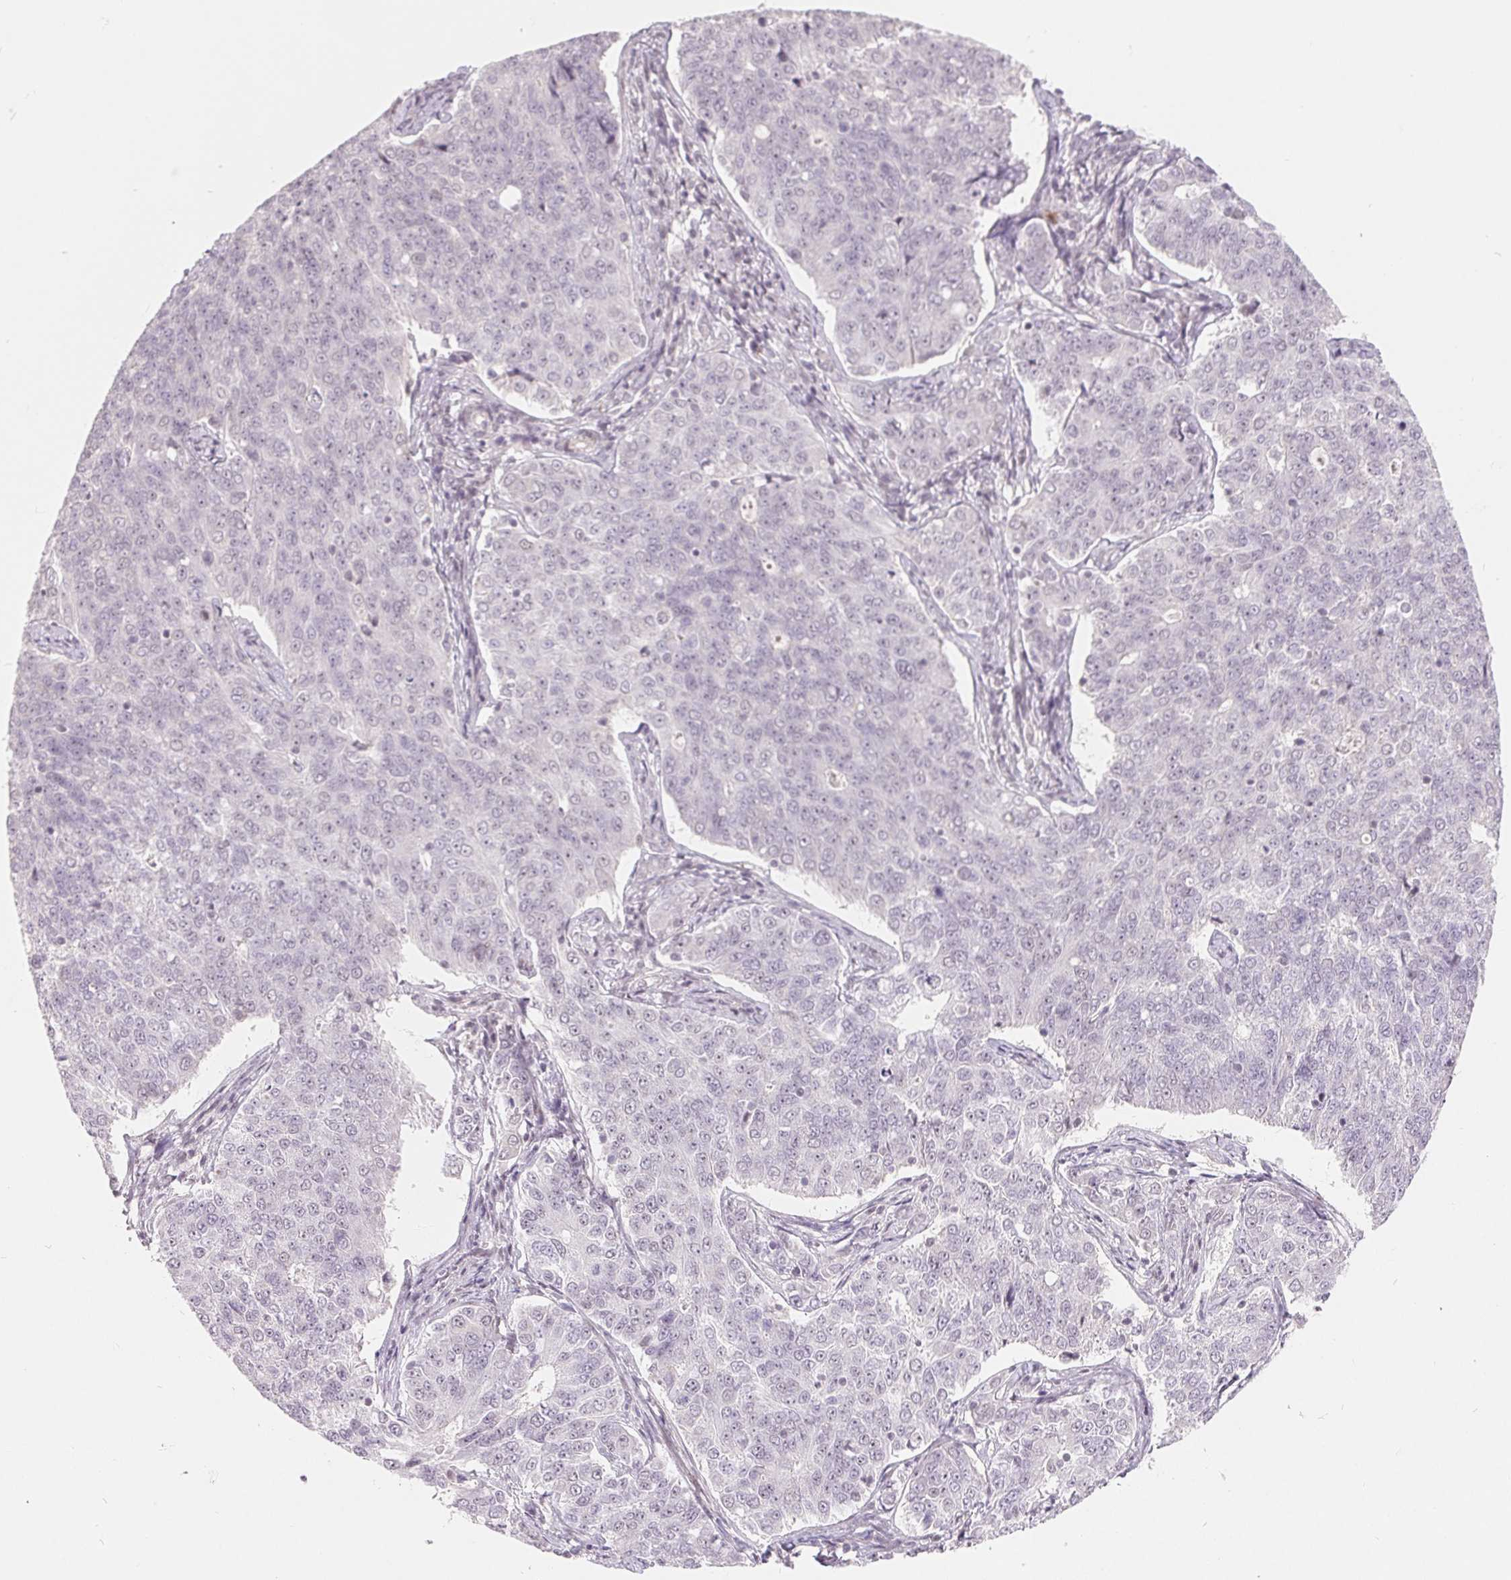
{"staining": {"intensity": "negative", "quantity": "none", "location": "none"}, "tissue": "endometrial cancer", "cell_type": "Tumor cells", "image_type": "cancer", "snomed": [{"axis": "morphology", "description": "Adenocarcinoma, NOS"}, {"axis": "topography", "description": "Endometrium"}], "caption": "This is an immunohistochemistry micrograph of human endometrial cancer. There is no positivity in tumor cells.", "gene": "NRG2", "patient": {"sex": "female", "age": 43}}